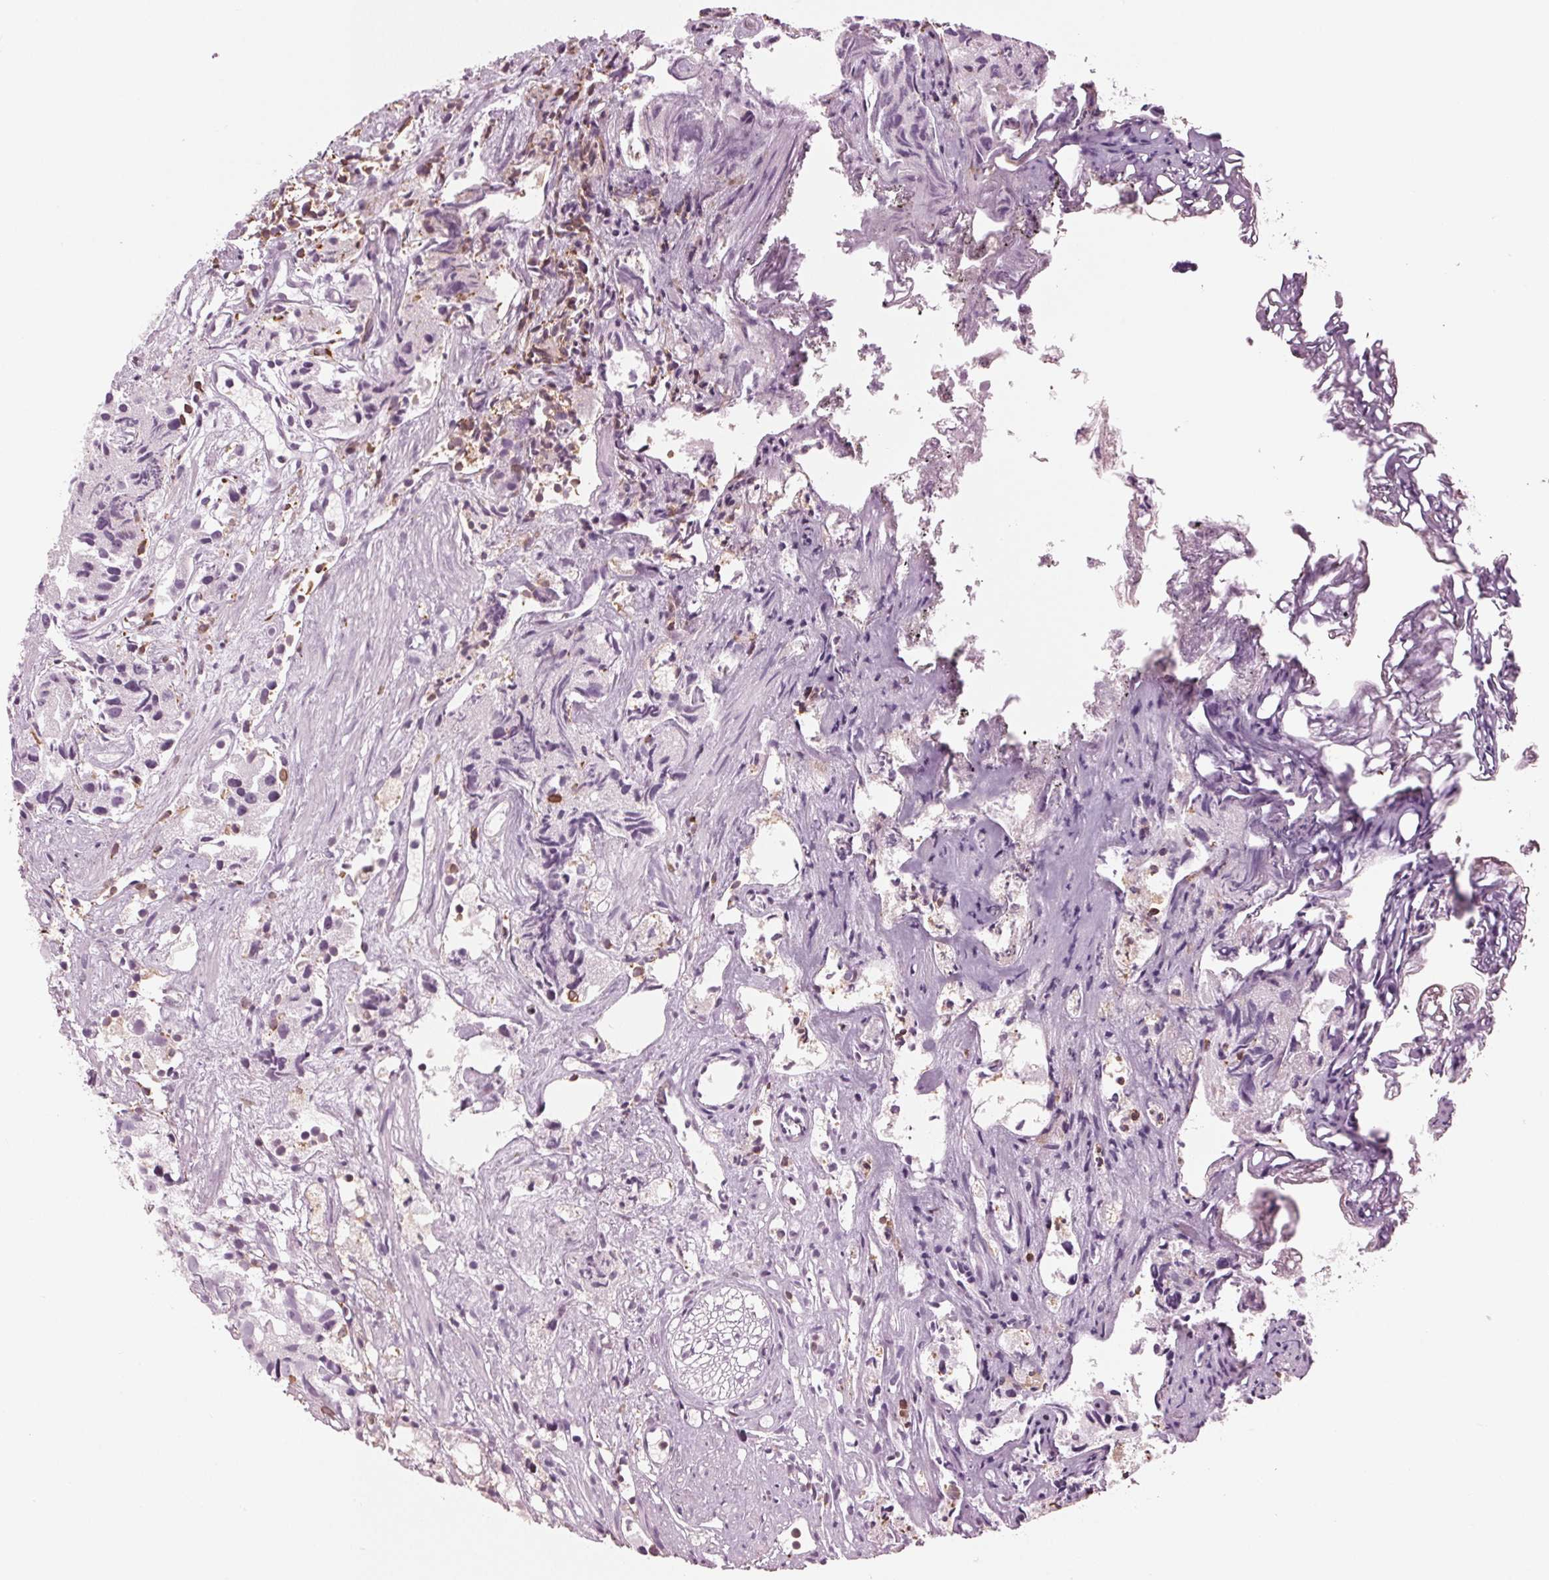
{"staining": {"intensity": "negative", "quantity": "none", "location": "none"}, "tissue": "prostate cancer", "cell_type": "Tumor cells", "image_type": "cancer", "snomed": [{"axis": "morphology", "description": "Adenocarcinoma, High grade"}, {"axis": "topography", "description": "Prostate"}], "caption": "DAB (3,3'-diaminobenzidine) immunohistochemical staining of adenocarcinoma (high-grade) (prostate) demonstrates no significant positivity in tumor cells.", "gene": "BTLA", "patient": {"sex": "male", "age": 68}}